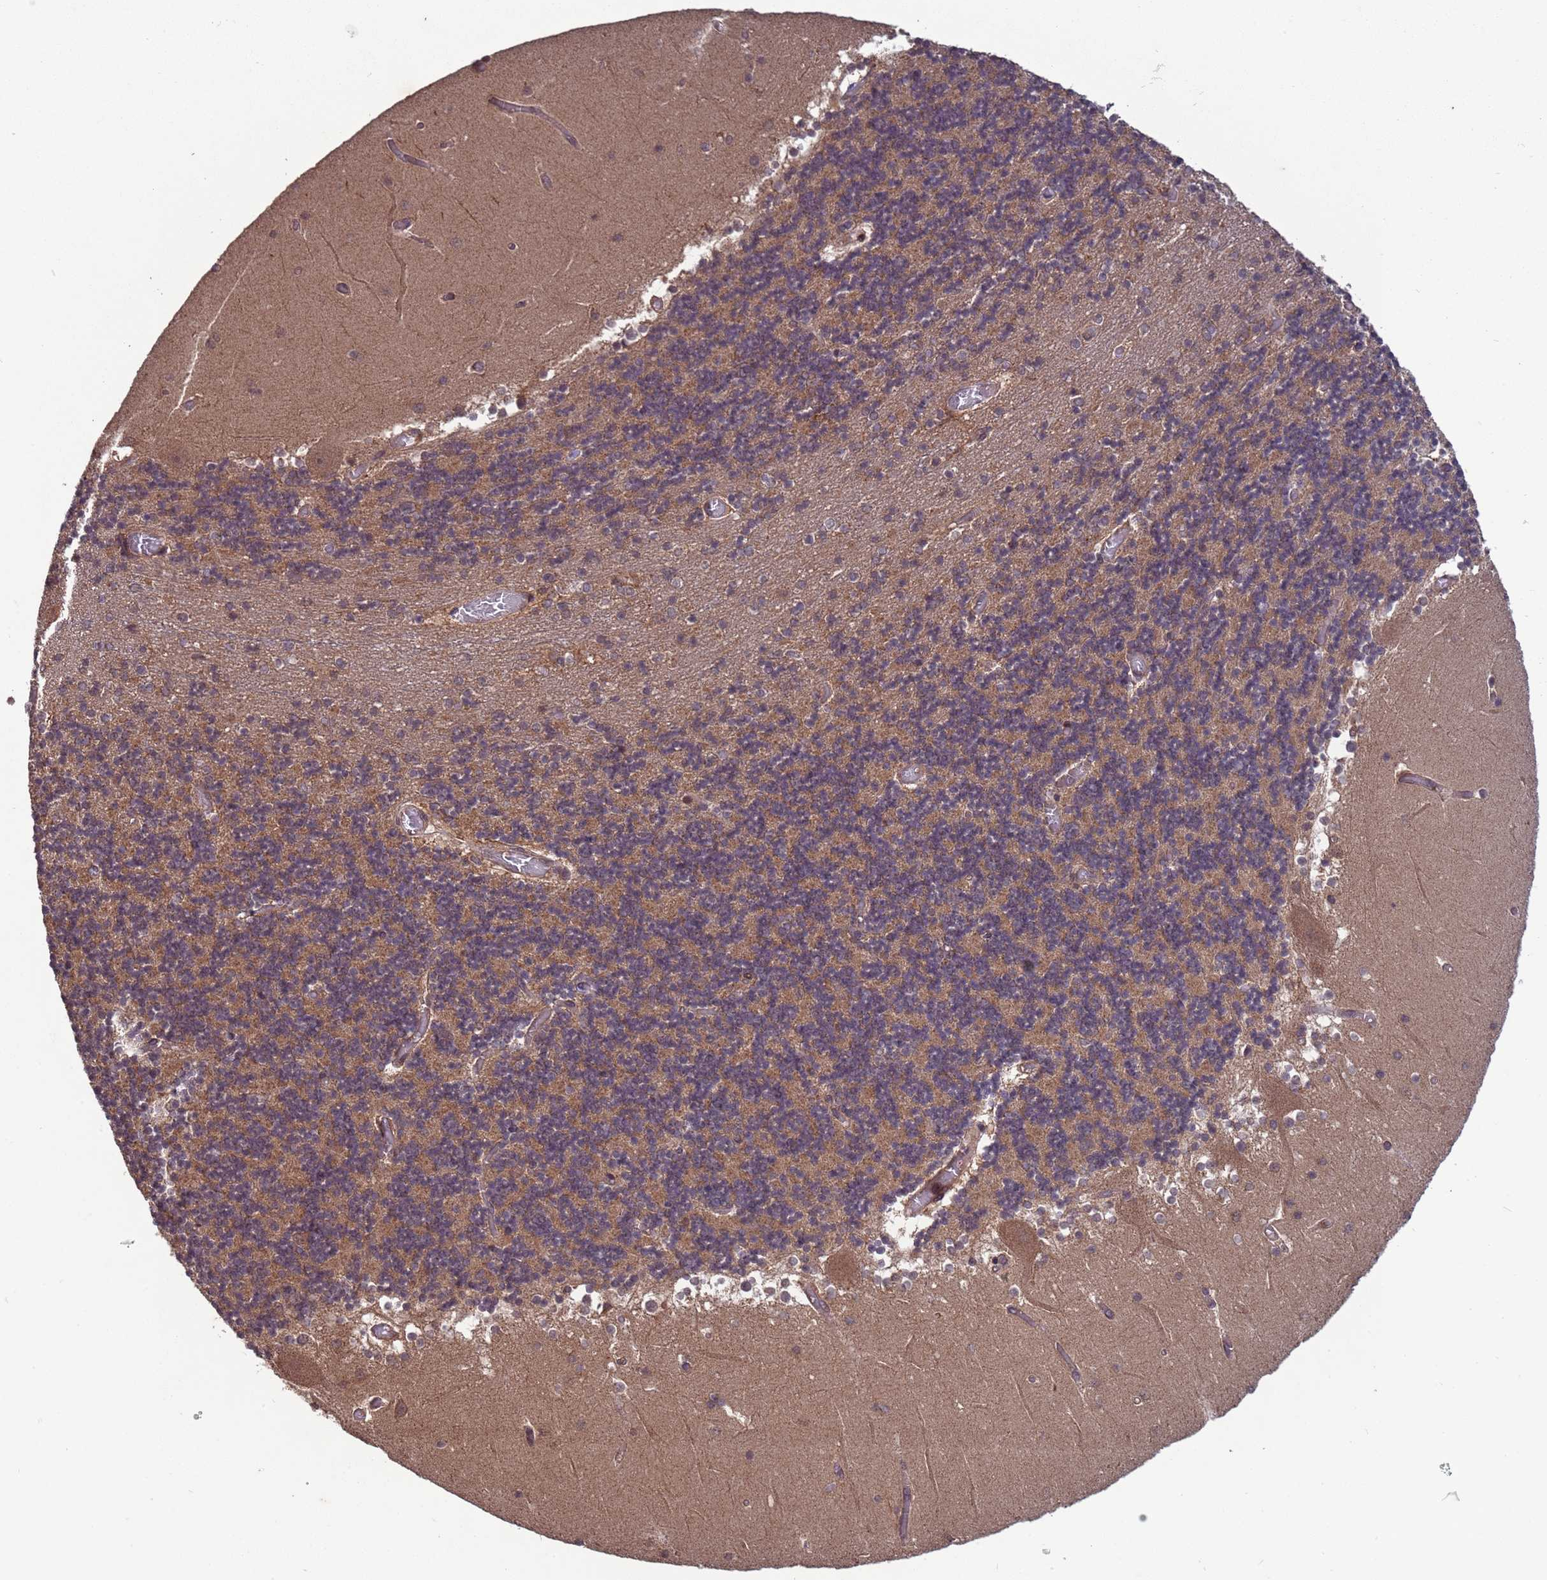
{"staining": {"intensity": "moderate", "quantity": "25%-75%", "location": "cytoplasmic/membranous"}, "tissue": "cerebellum", "cell_type": "Cells in granular layer", "image_type": "normal", "snomed": [{"axis": "morphology", "description": "Normal tissue, NOS"}, {"axis": "topography", "description": "Cerebellum"}], "caption": "DAB (3,3'-diaminobenzidine) immunohistochemical staining of benign cerebellum displays moderate cytoplasmic/membranous protein expression in about 25%-75% of cells in granular layer.", "gene": "ERI1", "patient": {"sex": "female", "age": 28}}